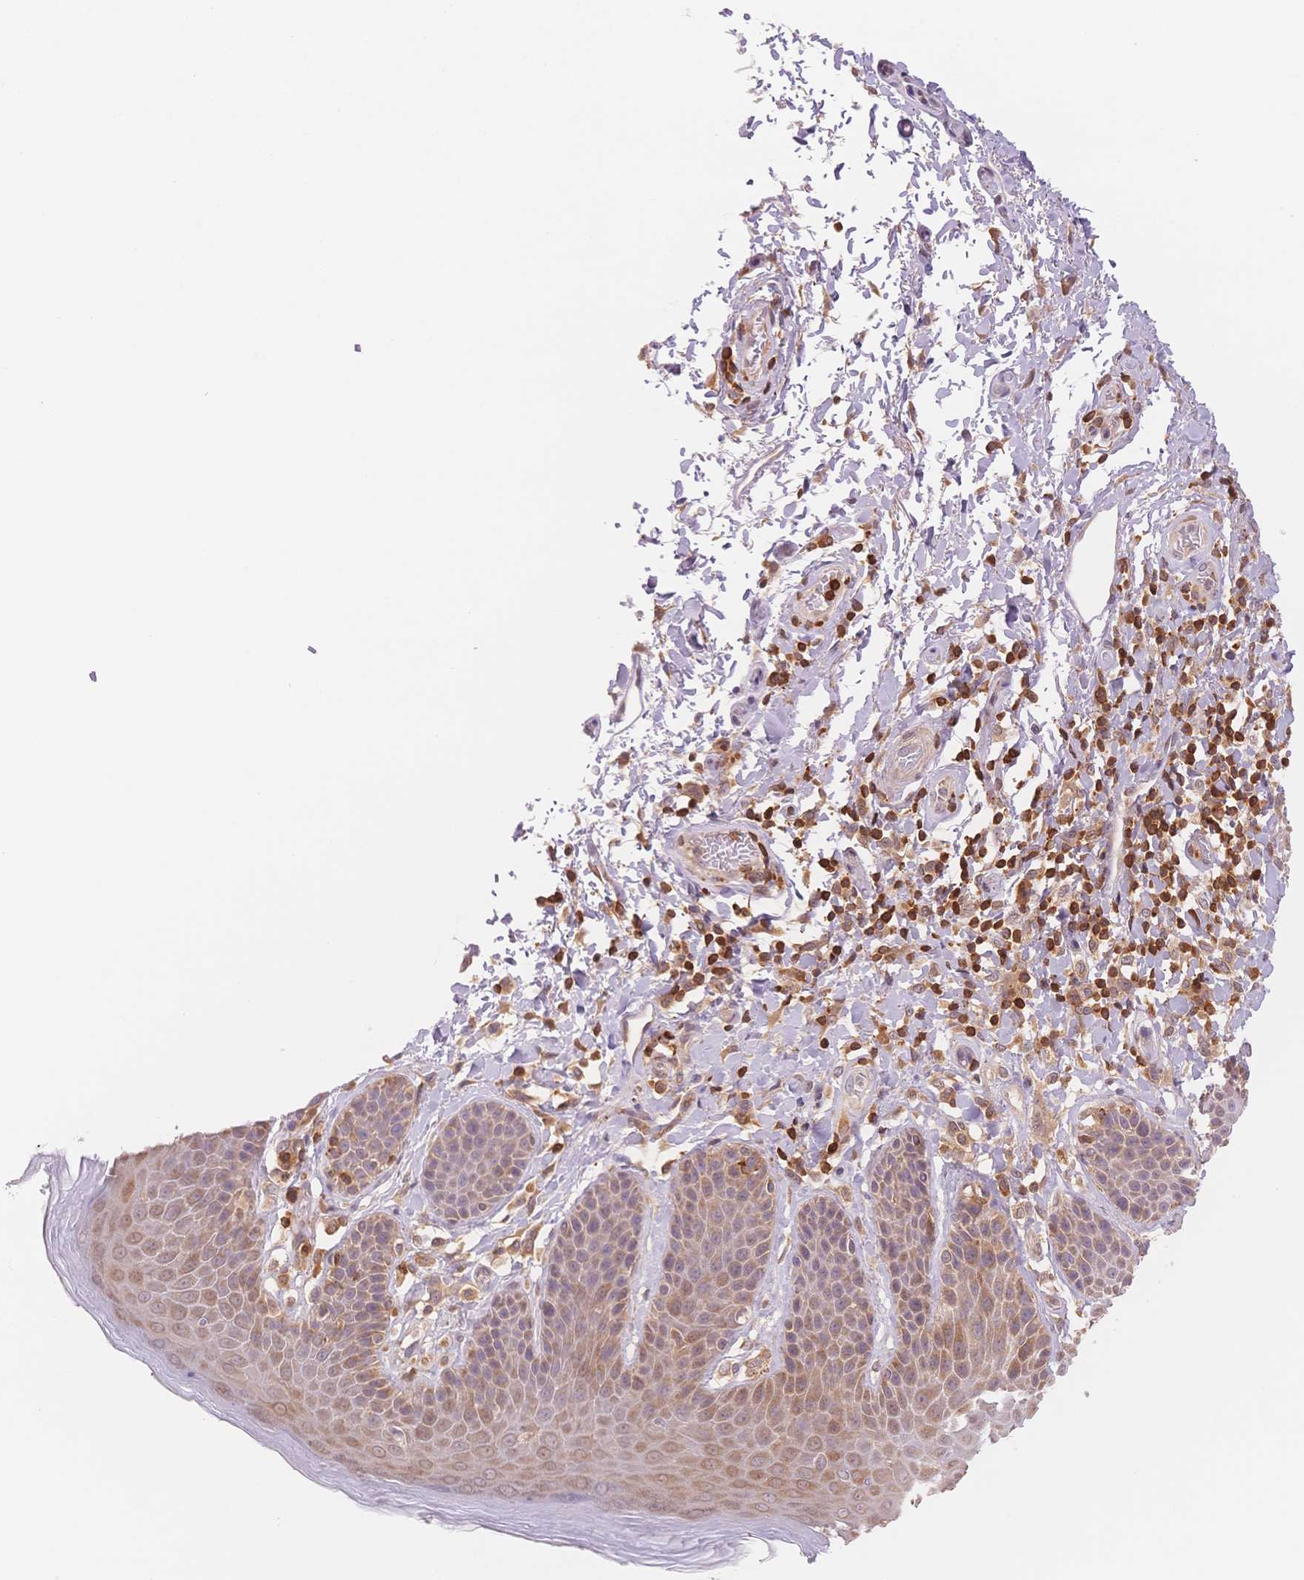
{"staining": {"intensity": "weak", "quantity": "25%-75%", "location": "cytoplasmic/membranous"}, "tissue": "skin", "cell_type": "Epidermal cells", "image_type": "normal", "snomed": [{"axis": "morphology", "description": "Normal tissue, NOS"}, {"axis": "topography", "description": "Anal"}, {"axis": "topography", "description": "Peripheral nerve tissue"}], "caption": "Epidermal cells demonstrate low levels of weak cytoplasmic/membranous expression in approximately 25%-75% of cells in benign skin. (Brightfield microscopy of DAB IHC at high magnification).", "gene": "STK39", "patient": {"sex": "male", "age": 51}}